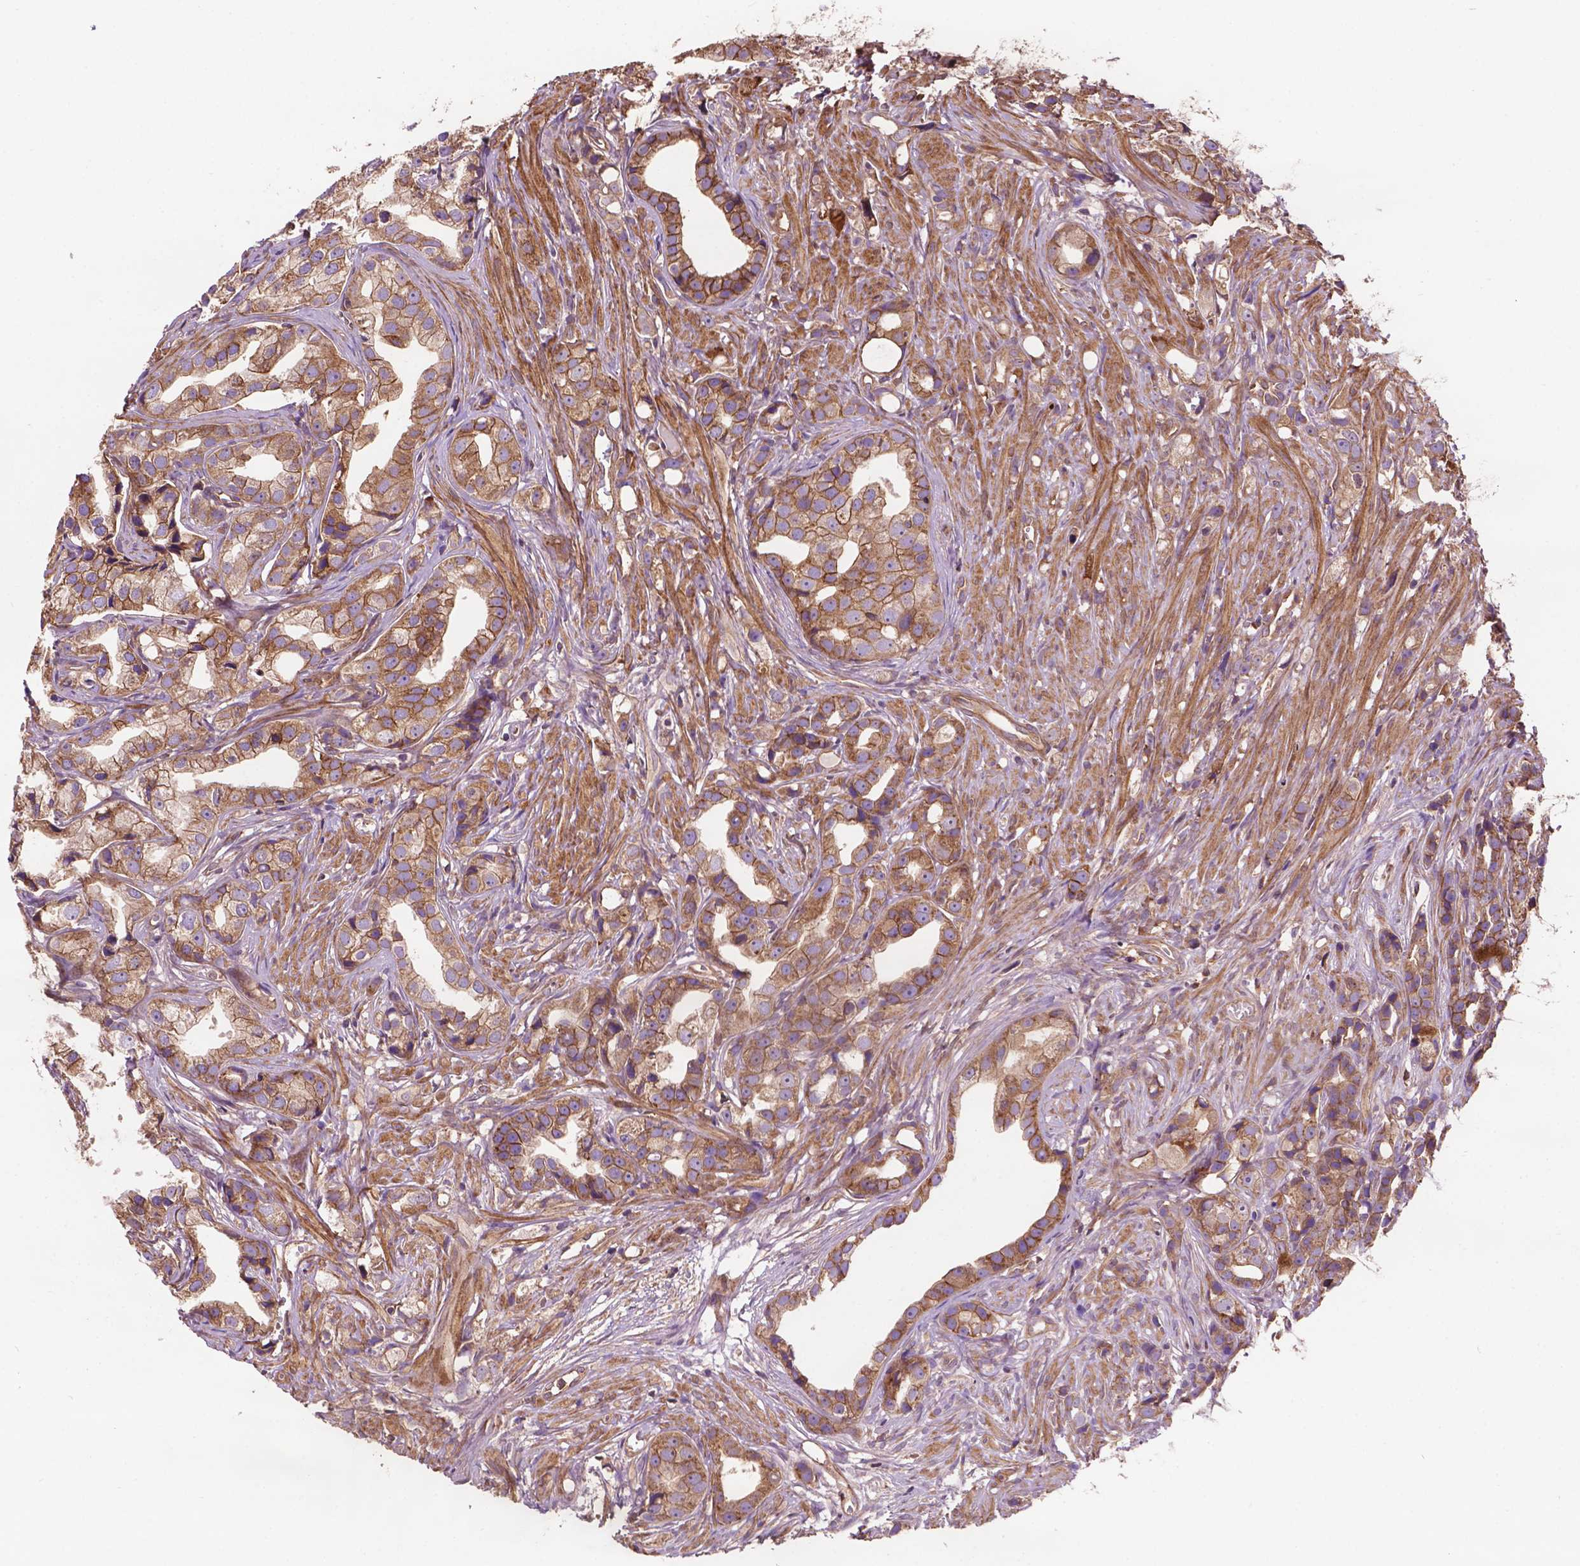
{"staining": {"intensity": "moderate", "quantity": ">75%", "location": "cytoplasmic/membranous"}, "tissue": "prostate cancer", "cell_type": "Tumor cells", "image_type": "cancer", "snomed": [{"axis": "morphology", "description": "Adenocarcinoma, High grade"}, {"axis": "topography", "description": "Prostate"}], "caption": "Protein expression analysis of human prostate cancer reveals moderate cytoplasmic/membranous expression in about >75% of tumor cells. (Stains: DAB in brown, nuclei in blue, Microscopy: brightfield microscopy at high magnification).", "gene": "CCDC71L", "patient": {"sex": "male", "age": 75}}